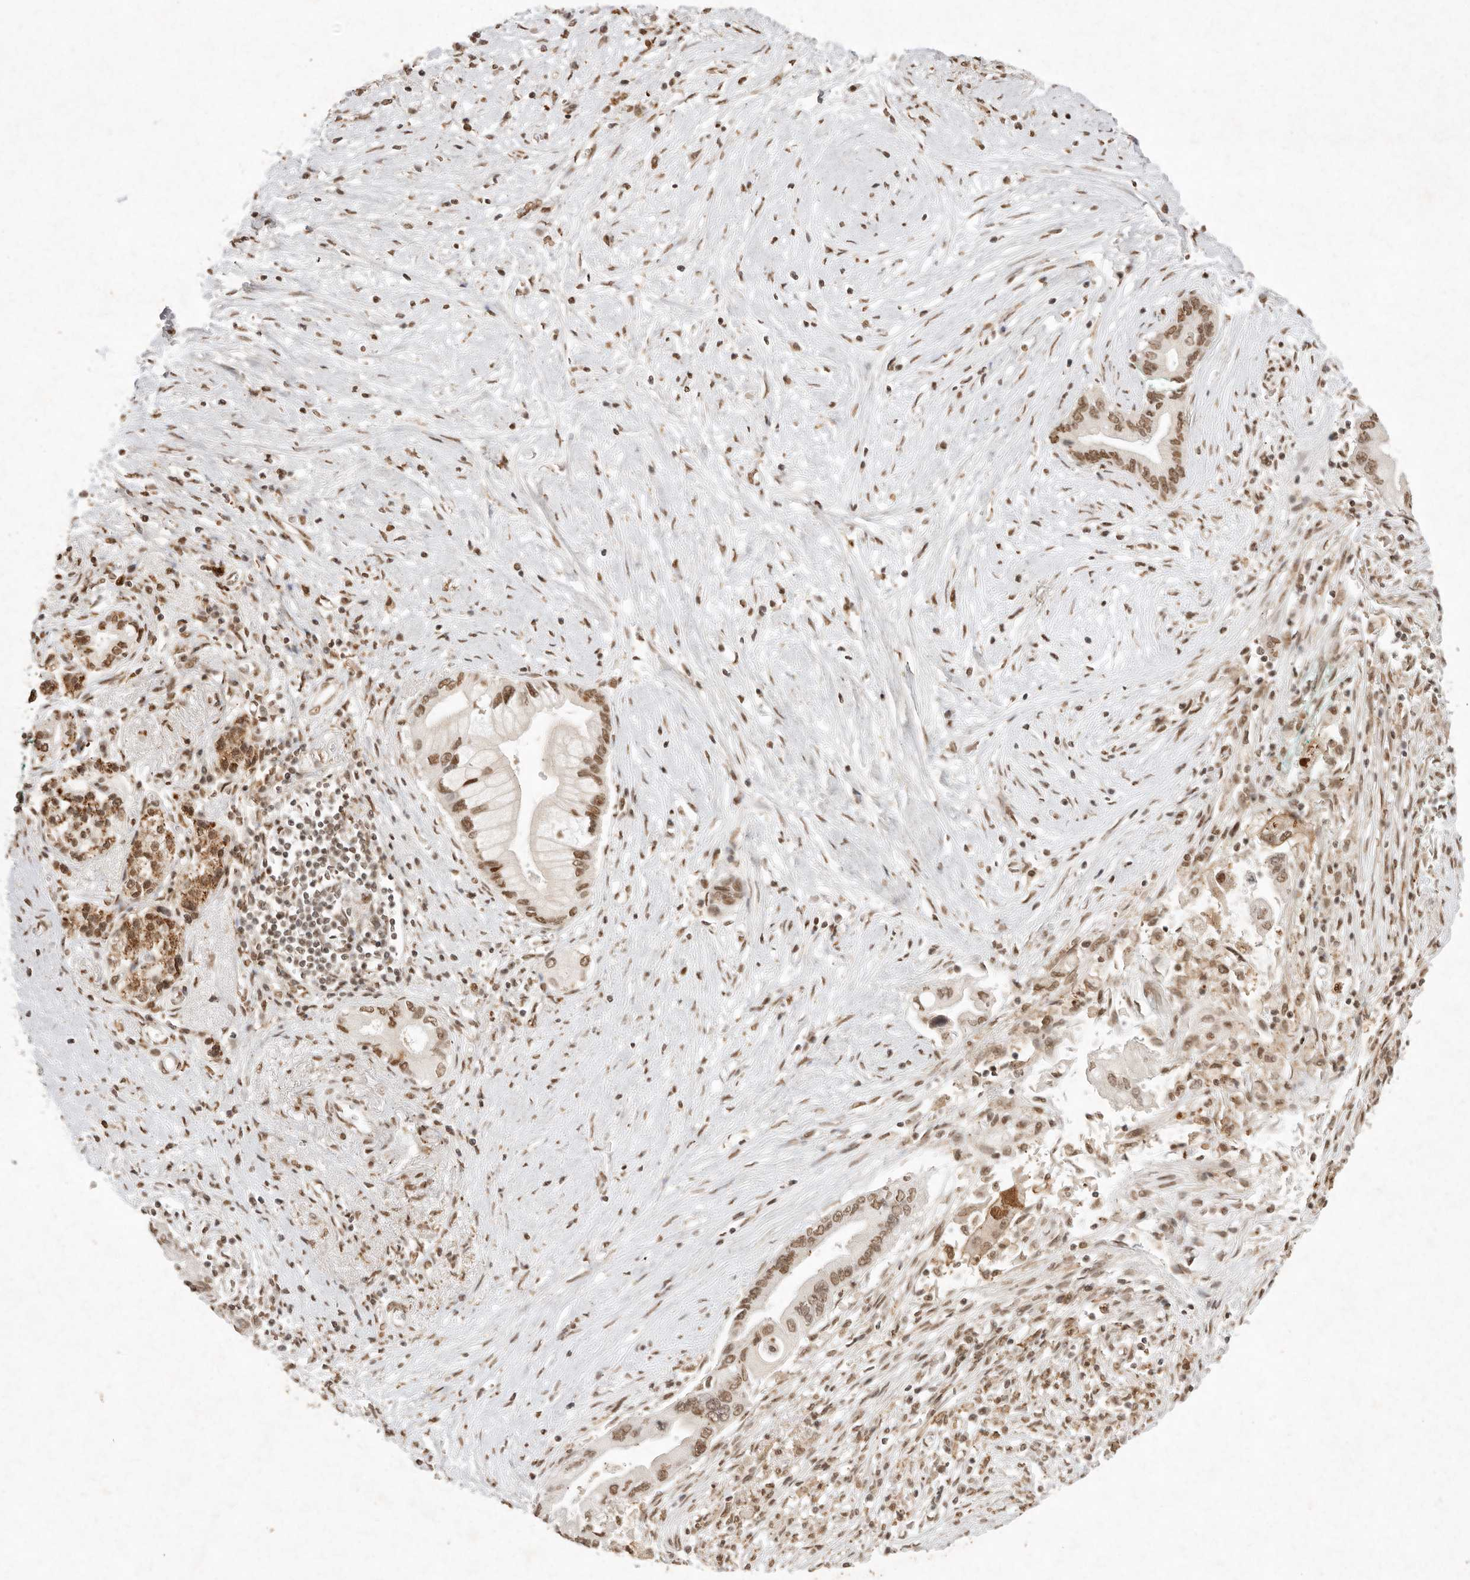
{"staining": {"intensity": "moderate", "quantity": ">75%", "location": "nuclear"}, "tissue": "pancreatic cancer", "cell_type": "Tumor cells", "image_type": "cancer", "snomed": [{"axis": "morphology", "description": "Adenocarcinoma, NOS"}, {"axis": "topography", "description": "Pancreas"}], "caption": "Immunohistochemical staining of adenocarcinoma (pancreatic) shows medium levels of moderate nuclear protein staining in about >75% of tumor cells.", "gene": "NKX3-2", "patient": {"sex": "male", "age": 78}}